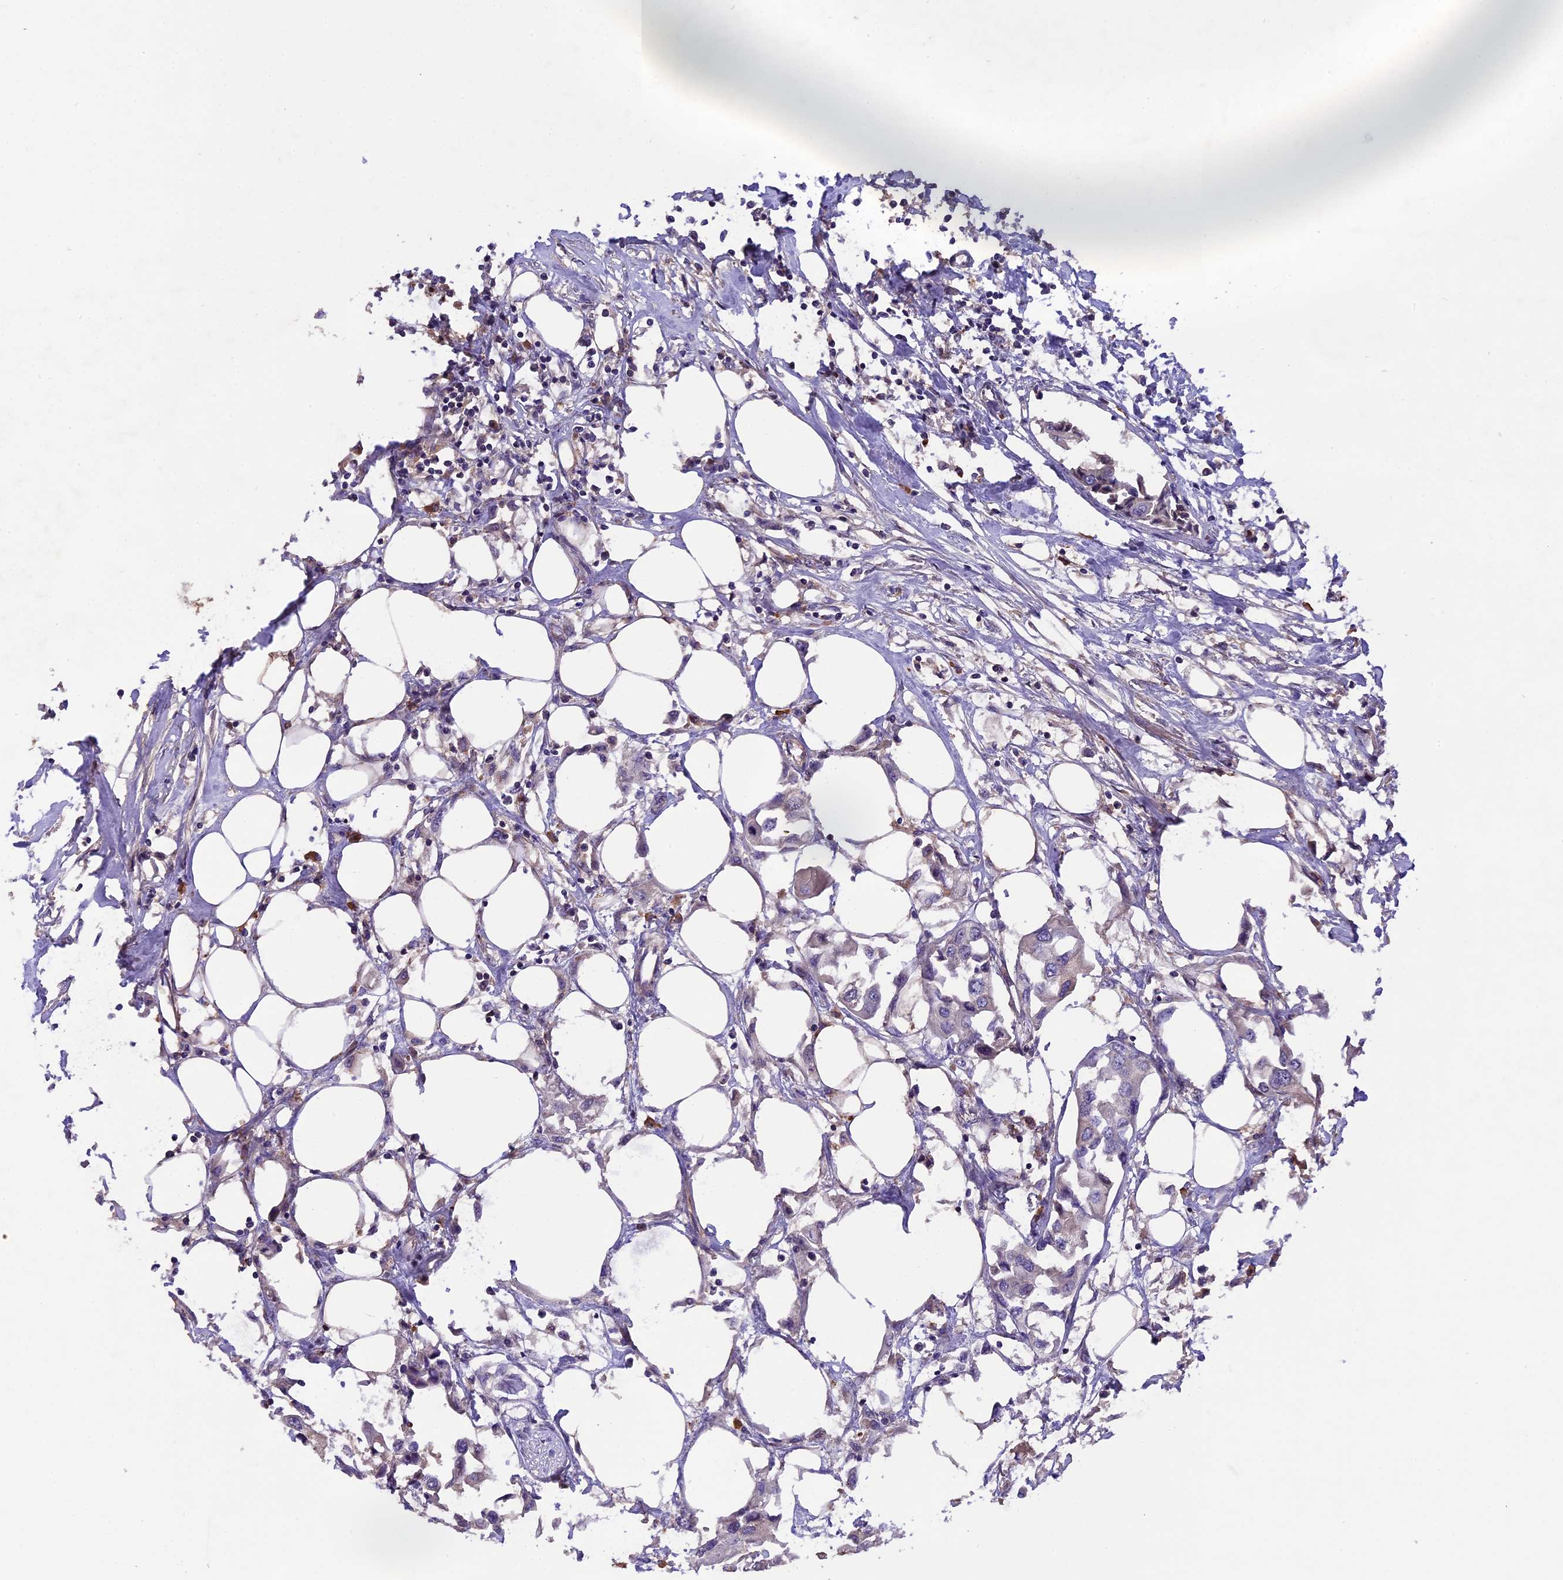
{"staining": {"intensity": "negative", "quantity": "none", "location": "none"}, "tissue": "urothelial cancer", "cell_type": "Tumor cells", "image_type": "cancer", "snomed": [{"axis": "morphology", "description": "Urothelial carcinoma, High grade"}, {"axis": "topography", "description": "Urinary bladder"}], "caption": "The IHC histopathology image has no significant staining in tumor cells of urothelial cancer tissue. (Brightfield microscopy of DAB immunohistochemistry (IHC) at high magnification).", "gene": "SETD6", "patient": {"sex": "male", "age": 64}}